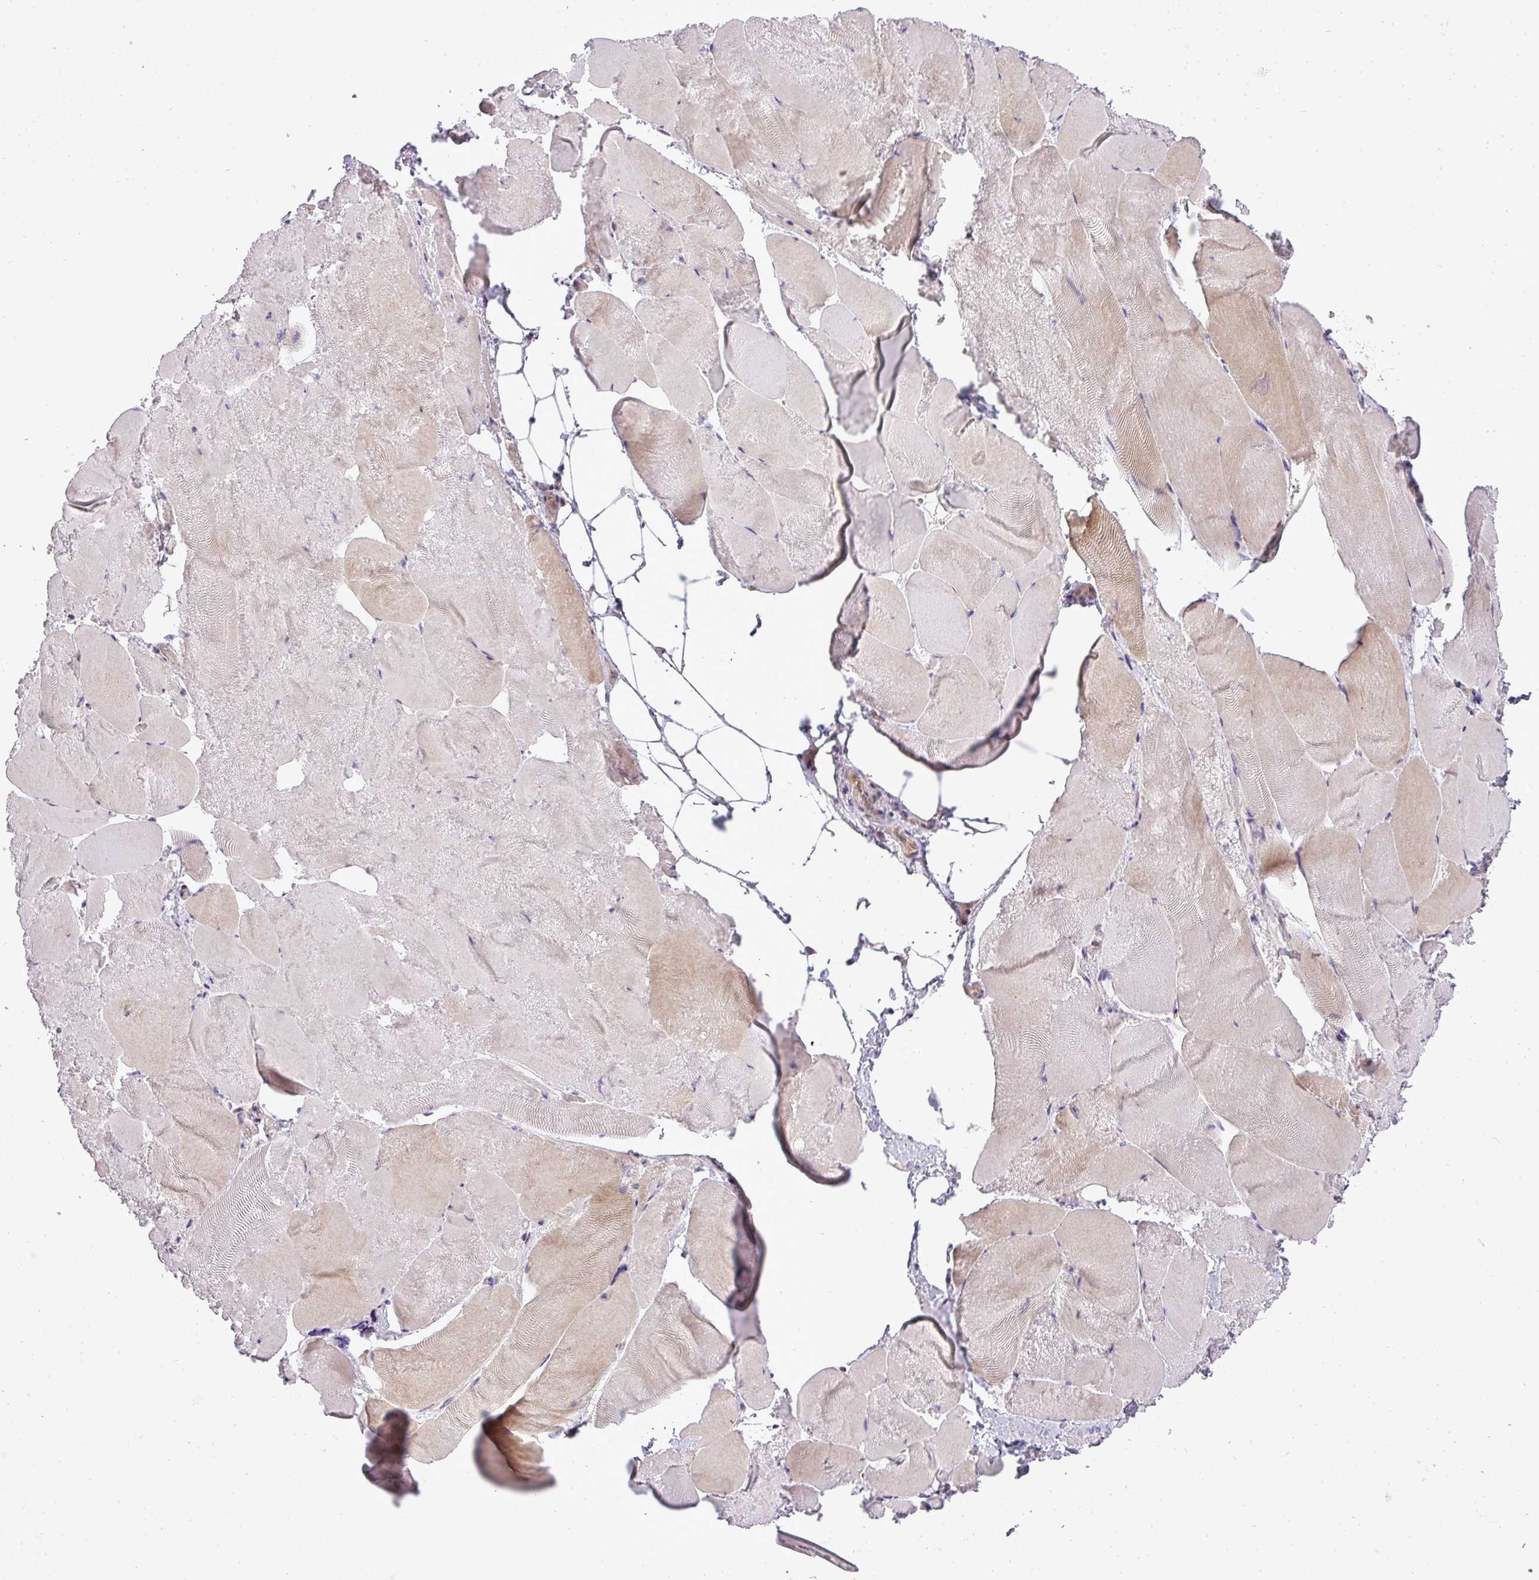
{"staining": {"intensity": "weak", "quantity": "25%-75%", "location": "cytoplasmic/membranous"}, "tissue": "skeletal muscle", "cell_type": "Myocytes", "image_type": "normal", "snomed": [{"axis": "morphology", "description": "Normal tissue, NOS"}, {"axis": "topography", "description": "Skeletal muscle"}], "caption": "Immunohistochemistry of unremarkable skeletal muscle shows low levels of weak cytoplasmic/membranous staining in approximately 25%-75% of myocytes. The protein is shown in brown color, while the nuclei are stained blue.", "gene": "ZDHHC1", "patient": {"sex": "female", "age": 64}}